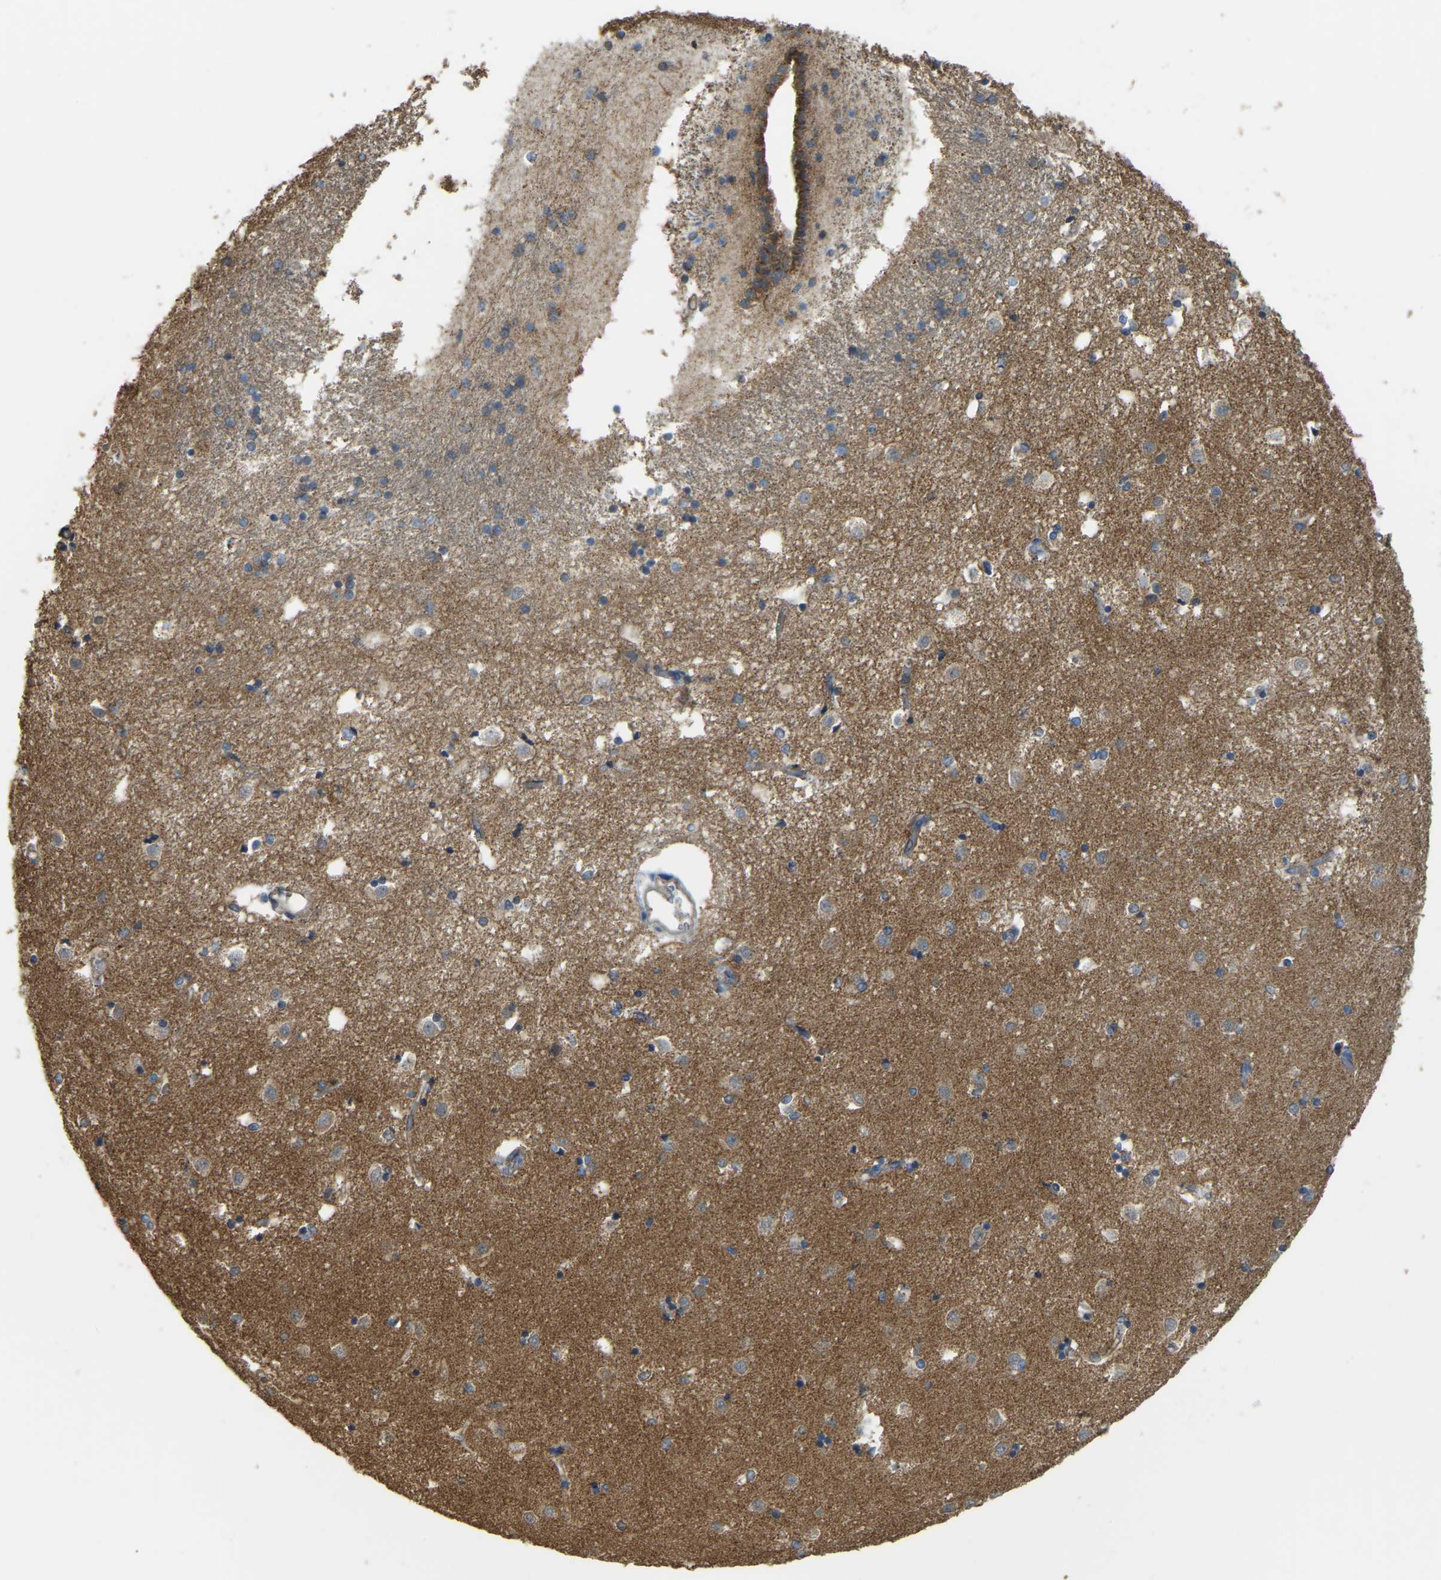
{"staining": {"intensity": "weak", "quantity": "25%-75%", "location": "cytoplasmic/membranous"}, "tissue": "caudate", "cell_type": "Glial cells", "image_type": "normal", "snomed": [{"axis": "morphology", "description": "Normal tissue, NOS"}, {"axis": "topography", "description": "Lateral ventricle wall"}], "caption": "Protein staining shows weak cytoplasmic/membranous staining in about 25%-75% of glial cells in benign caudate.", "gene": "PSMD7", "patient": {"sex": "male", "age": 45}}